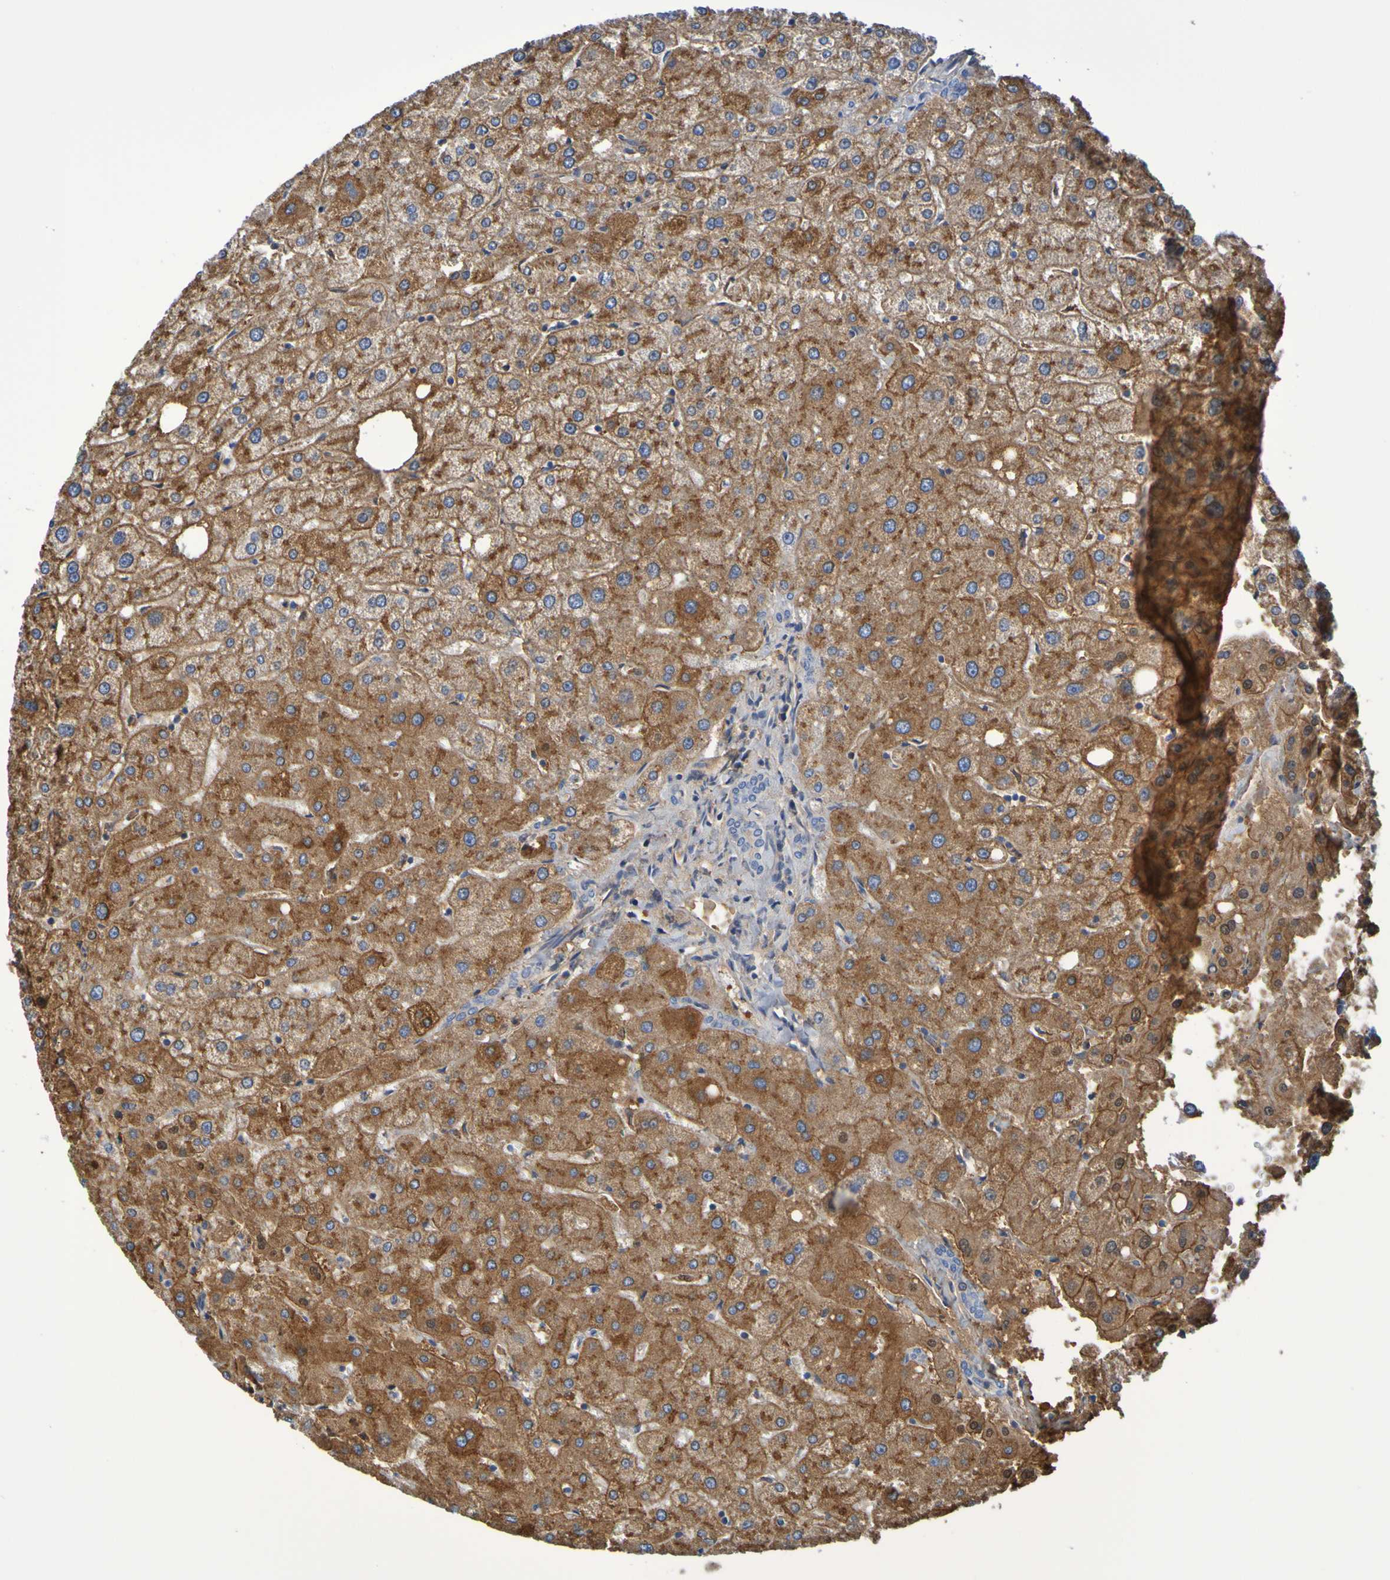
{"staining": {"intensity": "negative", "quantity": "none", "location": "none"}, "tissue": "liver", "cell_type": "Cholangiocytes", "image_type": "normal", "snomed": [{"axis": "morphology", "description": "Normal tissue, NOS"}, {"axis": "topography", "description": "Liver"}], "caption": "Immunohistochemistry (IHC) micrograph of unremarkable liver stained for a protein (brown), which exhibits no expression in cholangiocytes. Nuclei are stained in blue.", "gene": "GAB3", "patient": {"sex": "male", "age": 73}}